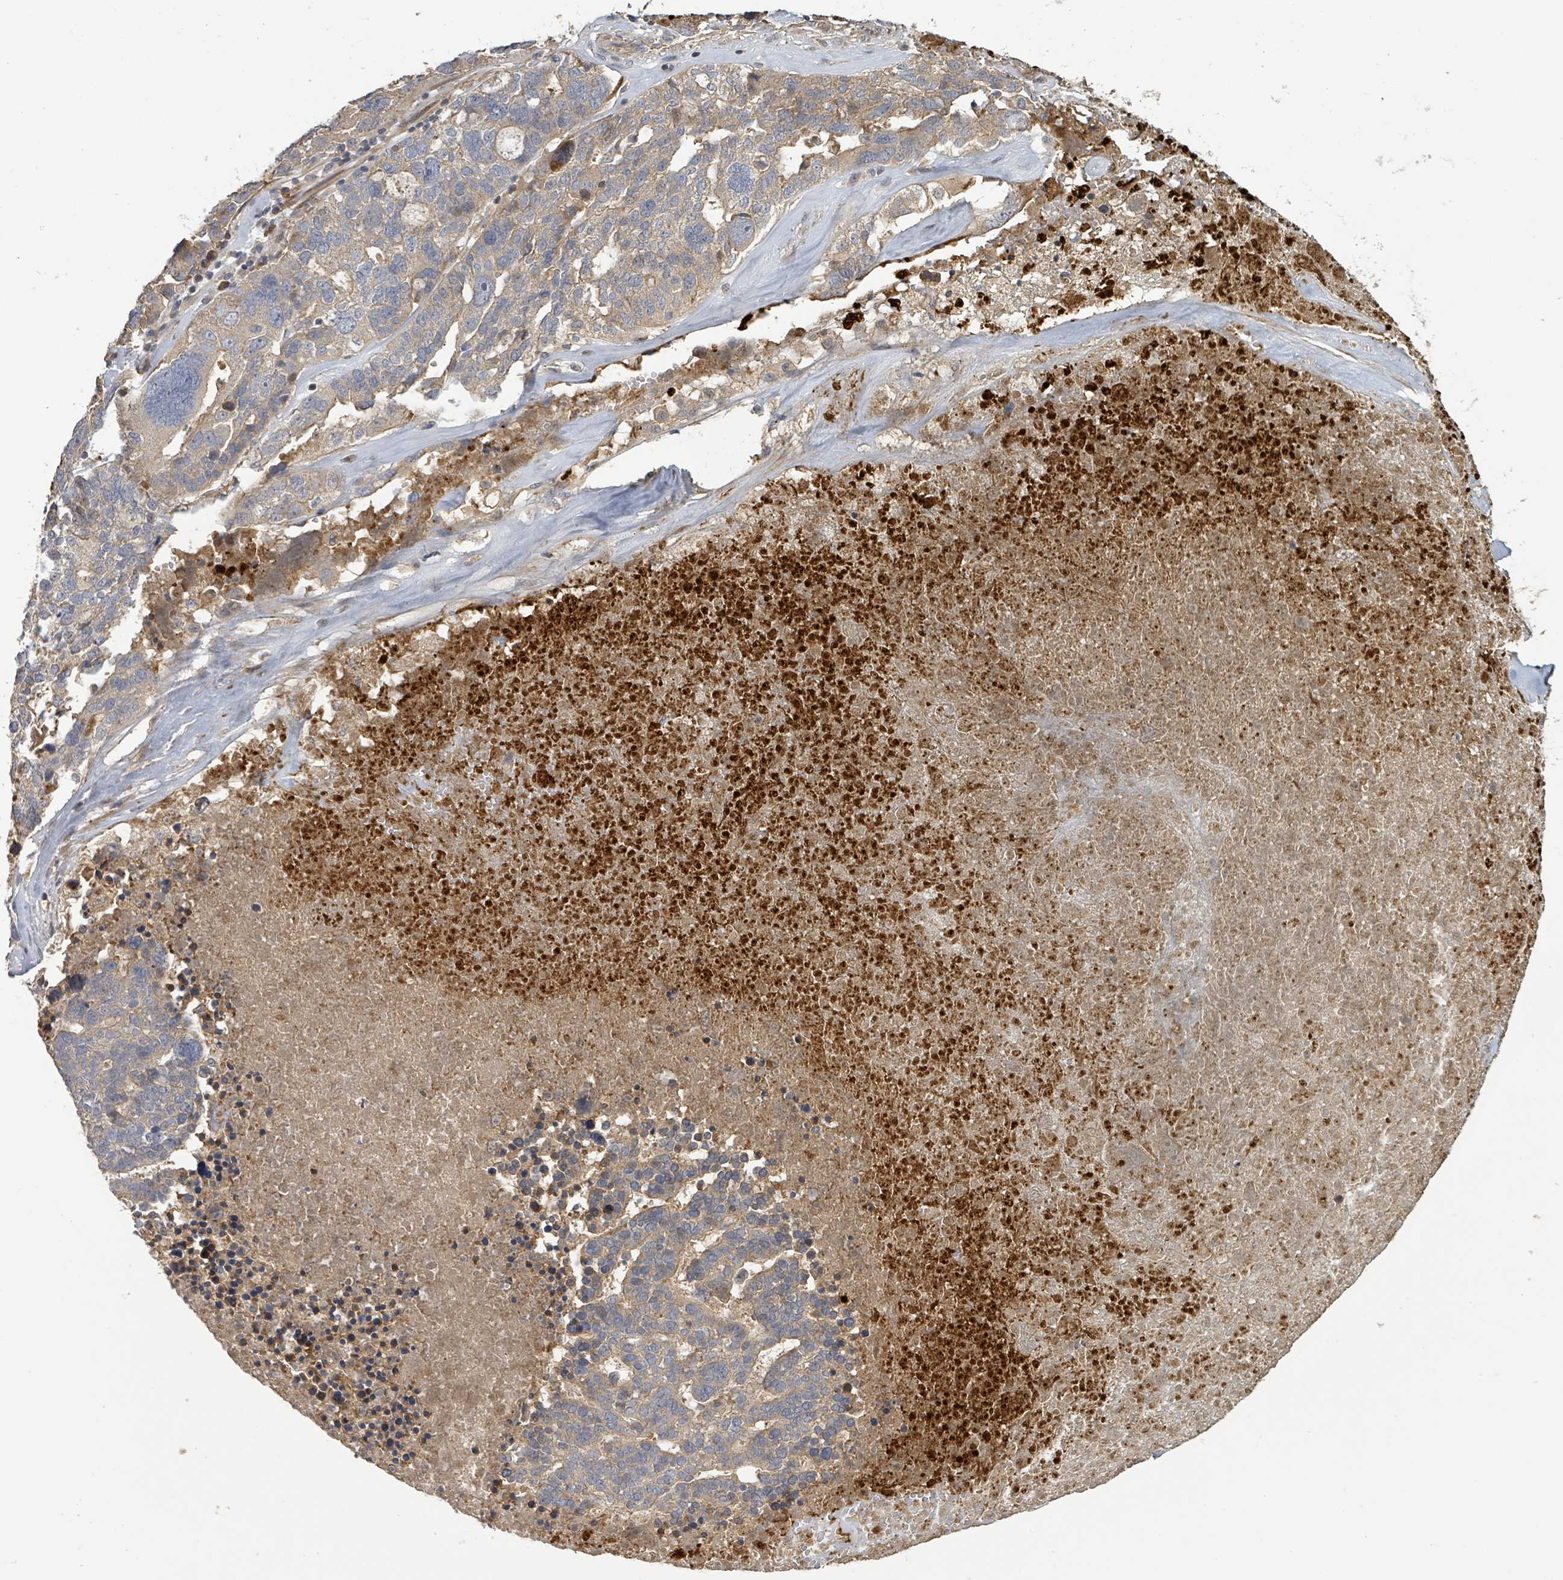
{"staining": {"intensity": "weak", "quantity": ">75%", "location": "cytoplasmic/membranous"}, "tissue": "ovarian cancer", "cell_type": "Tumor cells", "image_type": "cancer", "snomed": [{"axis": "morphology", "description": "Cystadenocarcinoma, serous, NOS"}, {"axis": "topography", "description": "Ovary"}], "caption": "Ovarian cancer stained for a protein (brown) exhibits weak cytoplasmic/membranous positive positivity in approximately >75% of tumor cells.", "gene": "STARD4", "patient": {"sex": "female", "age": 59}}